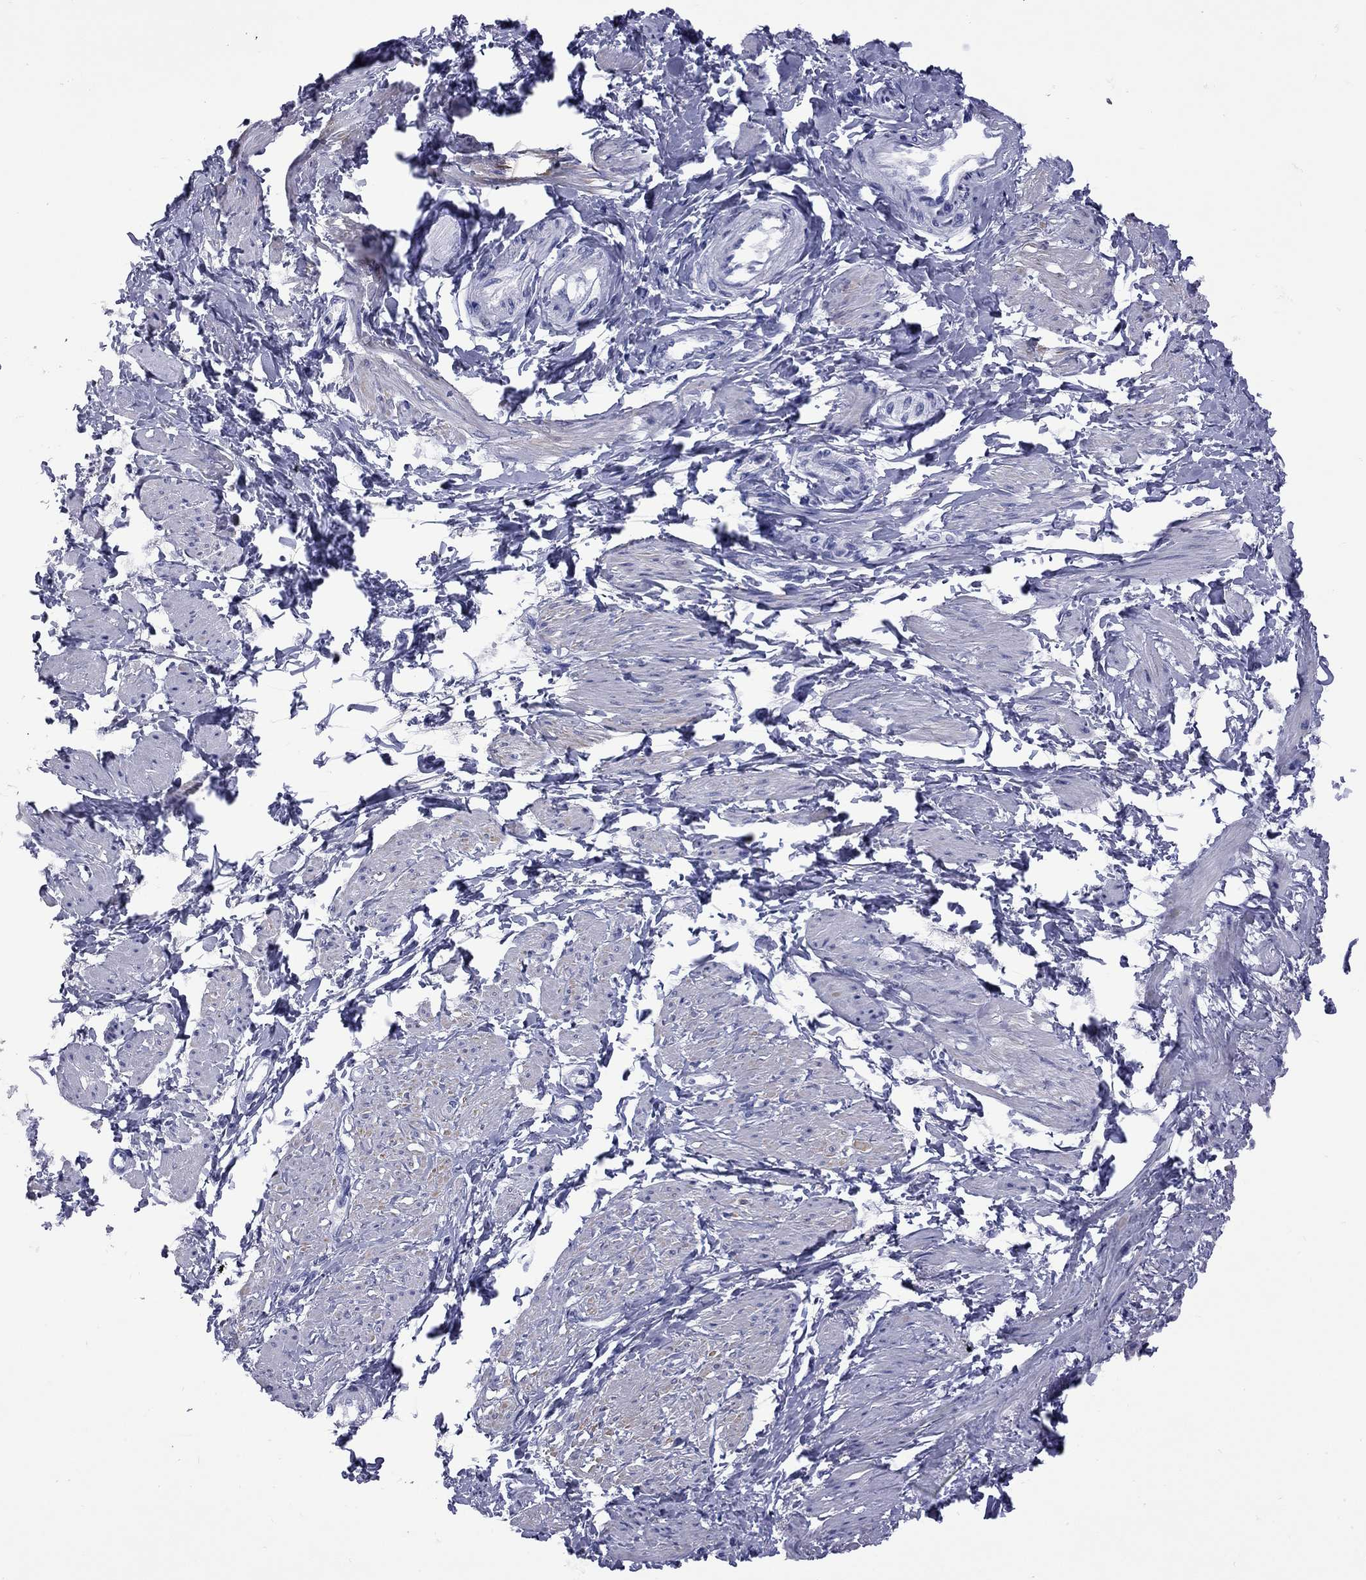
{"staining": {"intensity": "negative", "quantity": "none", "location": "none"}, "tissue": "smooth muscle", "cell_type": "Smooth muscle cells", "image_type": "normal", "snomed": [{"axis": "morphology", "description": "Normal tissue, NOS"}, {"axis": "topography", "description": "Smooth muscle"}, {"axis": "topography", "description": "Uterus"}], "caption": "The histopathology image exhibits no significant staining in smooth muscle cells of smooth muscle. (Immunohistochemistry, brightfield microscopy, high magnification).", "gene": "EPPIN", "patient": {"sex": "female", "age": 39}}